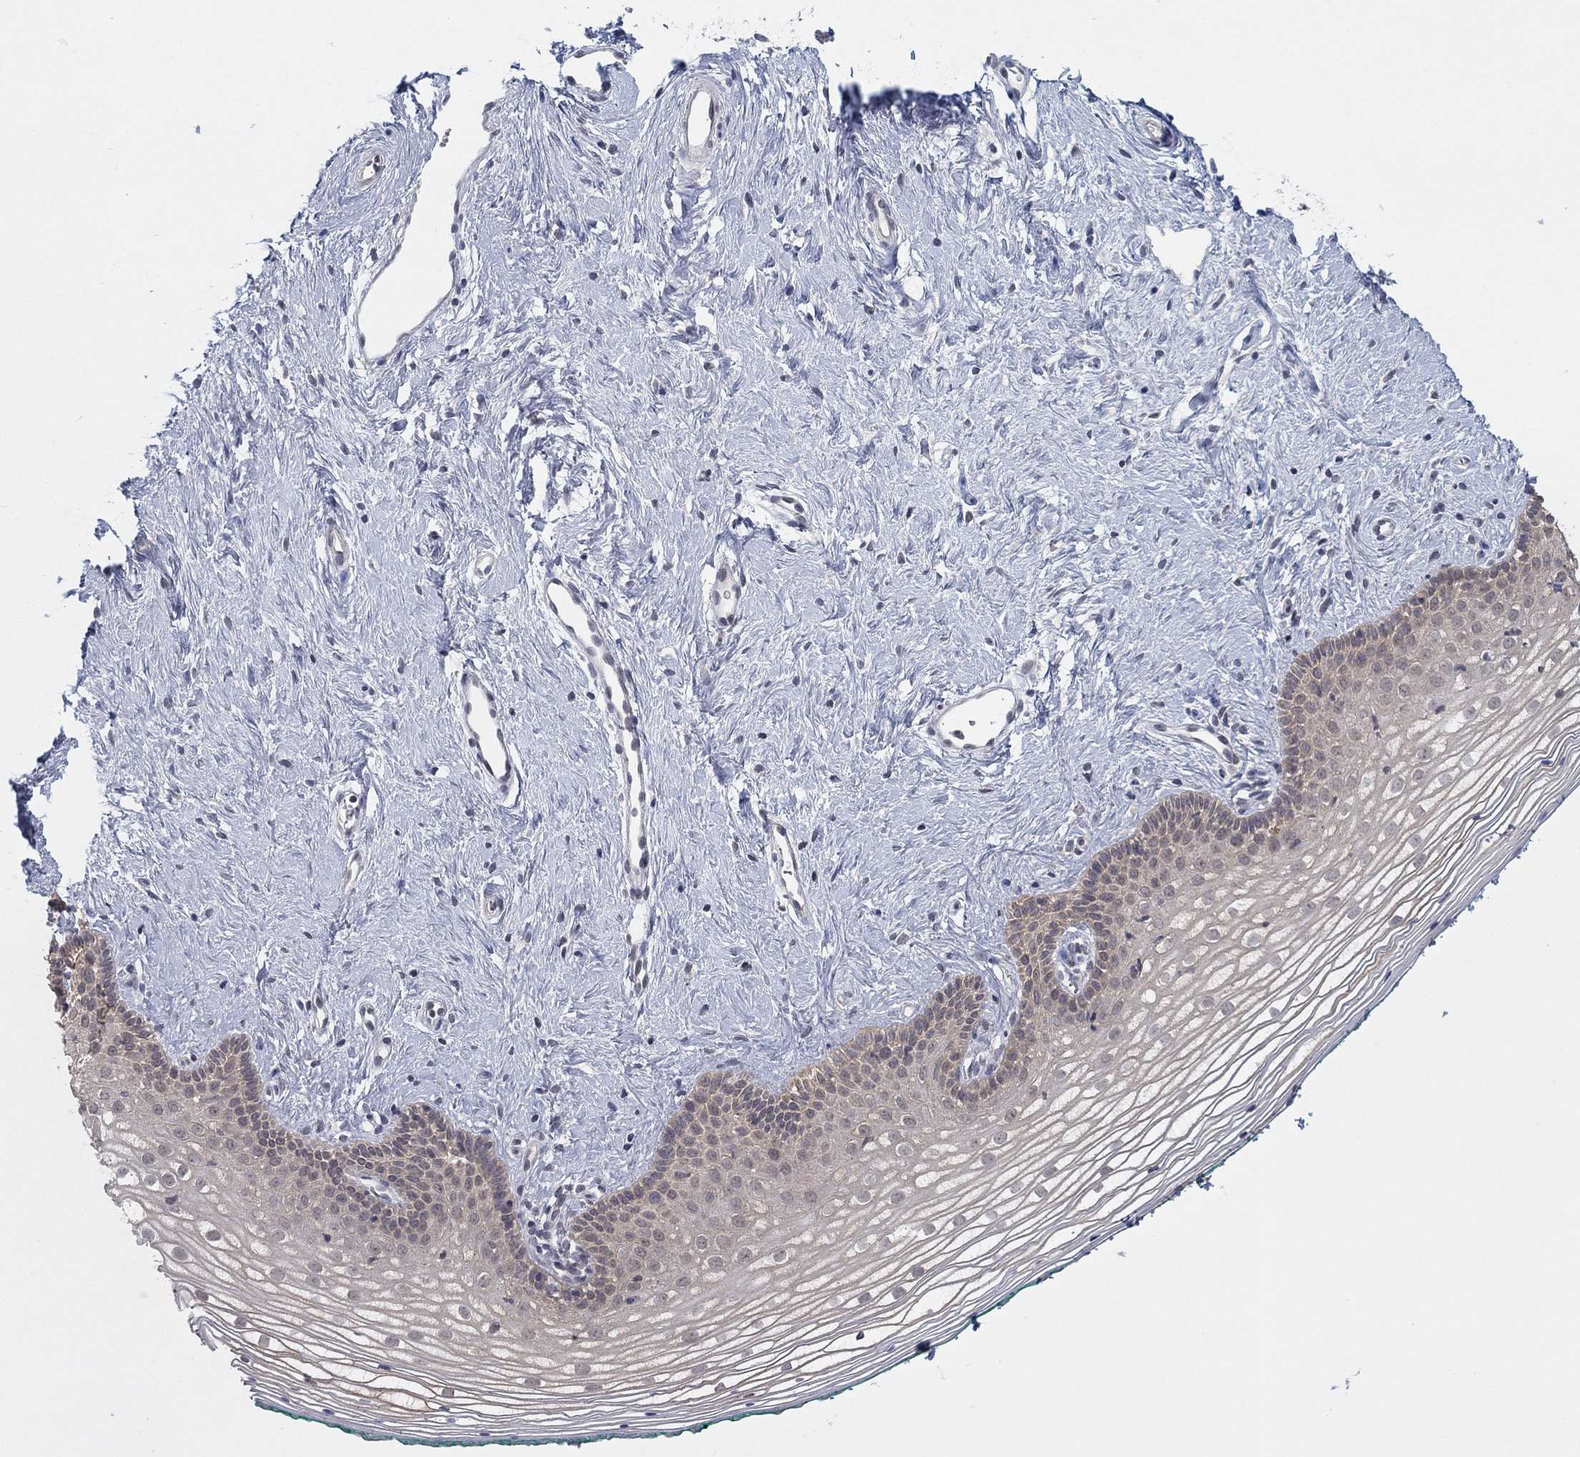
{"staining": {"intensity": "weak", "quantity": "25%-75%", "location": "cytoplasmic/membranous"}, "tissue": "vagina", "cell_type": "Squamous epithelial cells", "image_type": "normal", "snomed": [{"axis": "morphology", "description": "Normal tissue, NOS"}, {"axis": "topography", "description": "Vagina"}], "caption": "Immunohistochemistry (IHC) (DAB) staining of normal human vagina exhibits weak cytoplasmic/membranous protein expression in about 25%-75% of squamous epithelial cells. The staining was performed using DAB to visualize the protein expression in brown, while the nuclei were stained in blue with hematoxylin (Magnification: 20x).", "gene": "SLC22A2", "patient": {"sex": "female", "age": 36}}